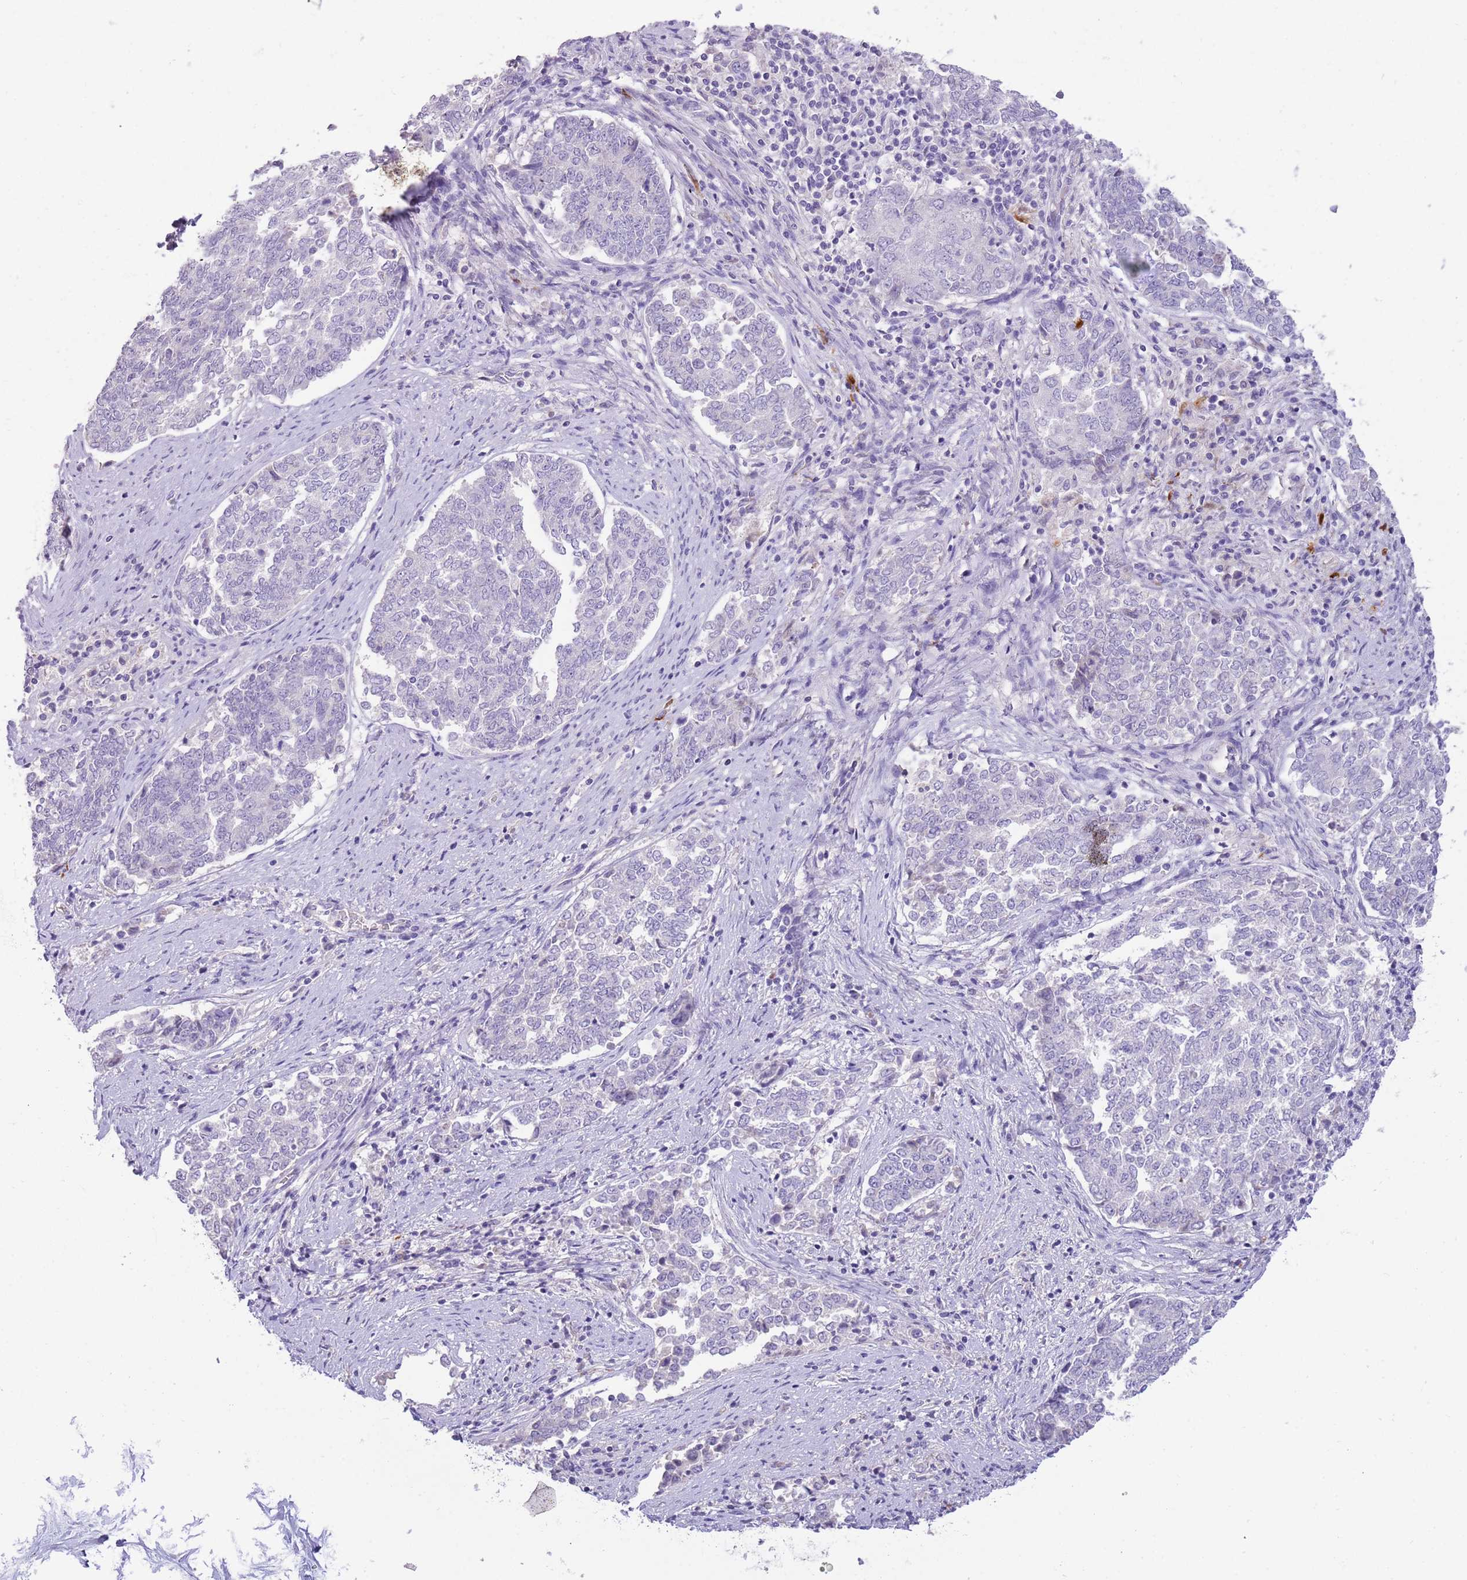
{"staining": {"intensity": "negative", "quantity": "none", "location": "none"}, "tissue": "endometrial cancer", "cell_type": "Tumor cells", "image_type": "cancer", "snomed": [{"axis": "morphology", "description": "Adenocarcinoma, NOS"}, {"axis": "topography", "description": "Endometrium"}], "caption": "Histopathology image shows no significant protein expression in tumor cells of endometrial cancer (adenocarcinoma).", "gene": "SFTPA1", "patient": {"sex": "female", "age": 80}}